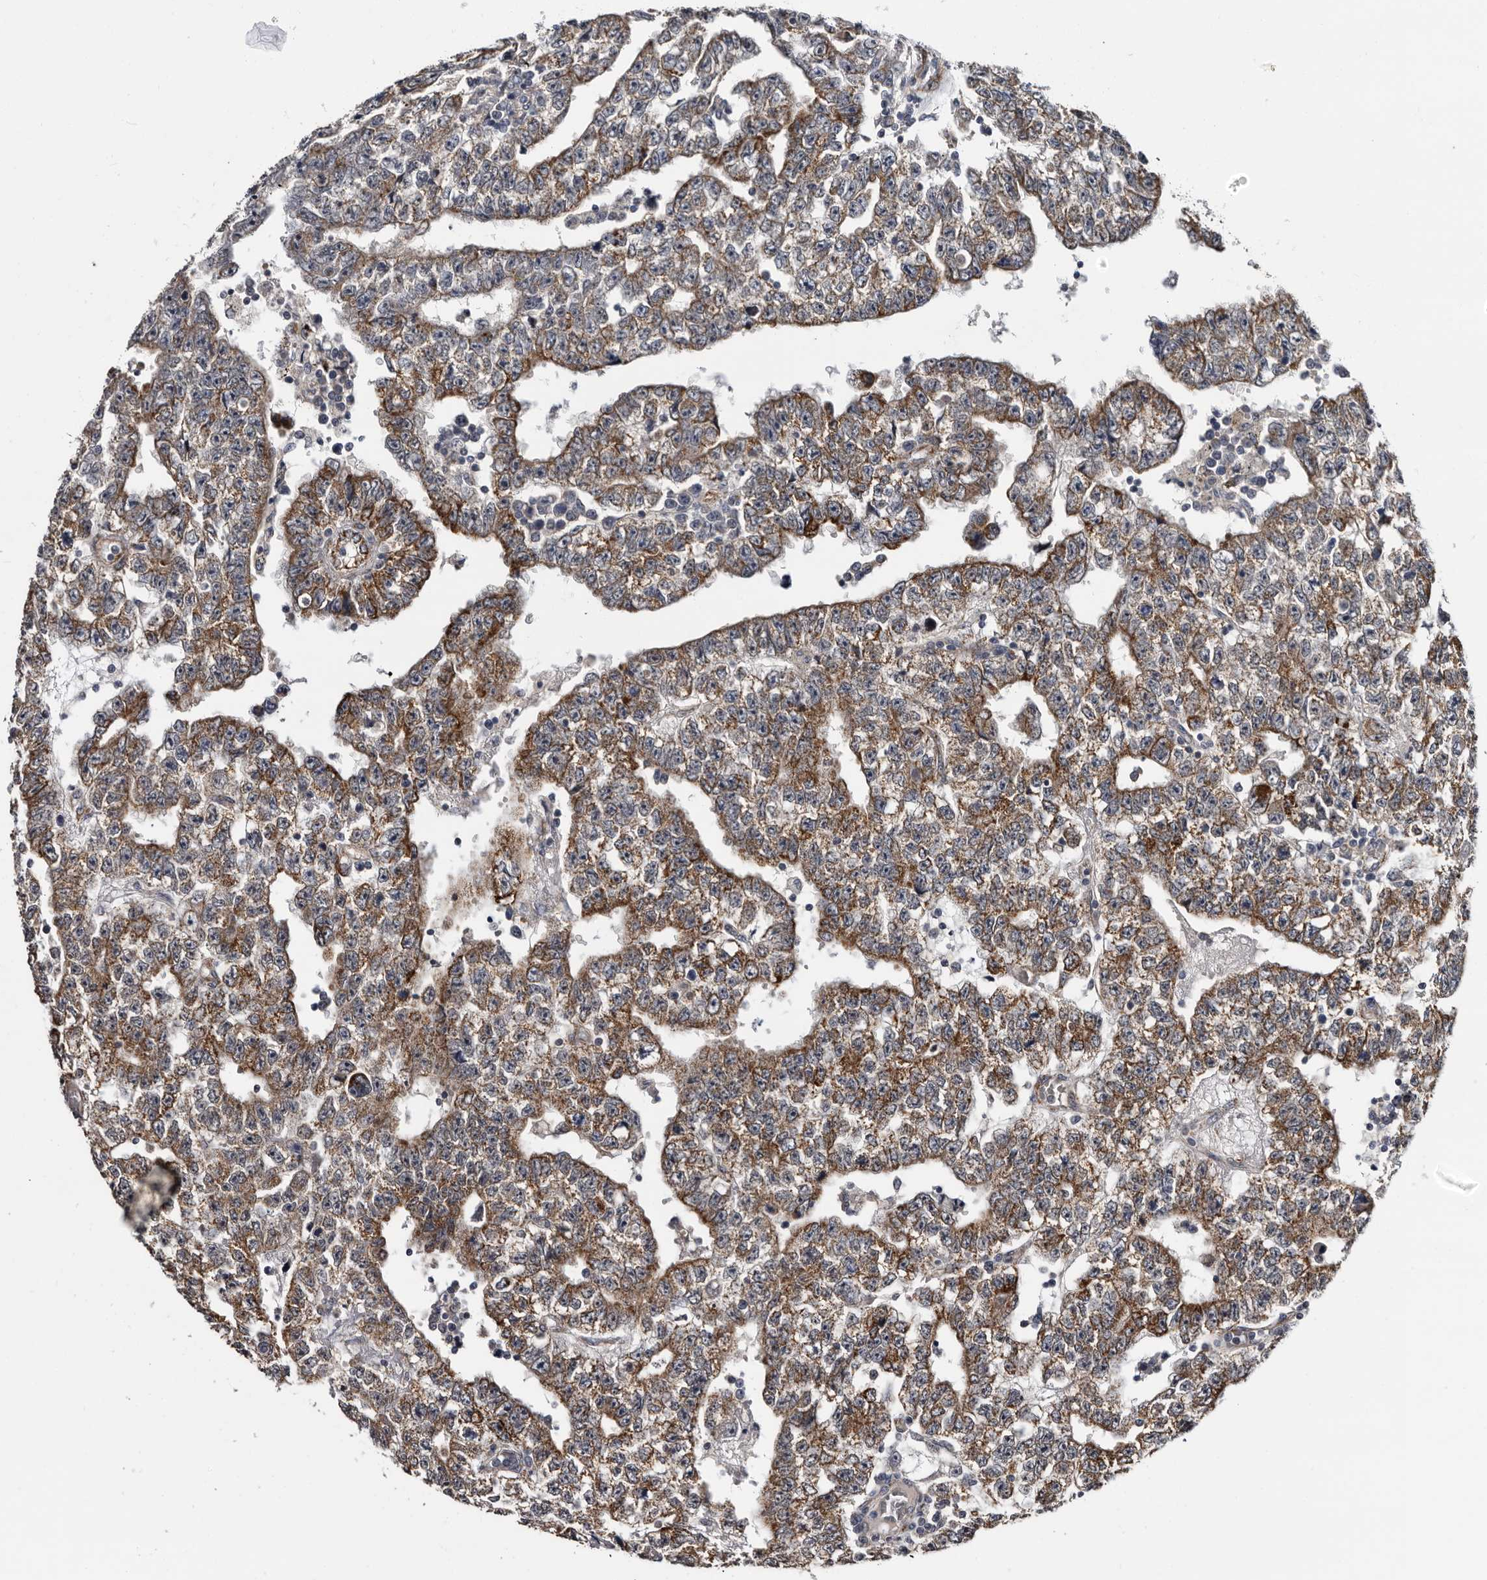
{"staining": {"intensity": "moderate", "quantity": "25%-75%", "location": "cytoplasmic/membranous"}, "tissue": "testis cancer", "cell_type": "Tumor cells", "image_type": "cancer", "snomed": [{"axis": "morphology", "description": "Carcinoma, Embryonal, NOS"}, {"axis": "topography", "description": "Testis"}], "caption": "Human testis cancer (embryonal carcinoma) stained for a protein (brown) demonstrates moderate cytoplasmic/membranous positive staining in about 25%-75% of tumor cells.", "gene": "ARMCX2", "patient": {"sex": "male", "age": 25}}